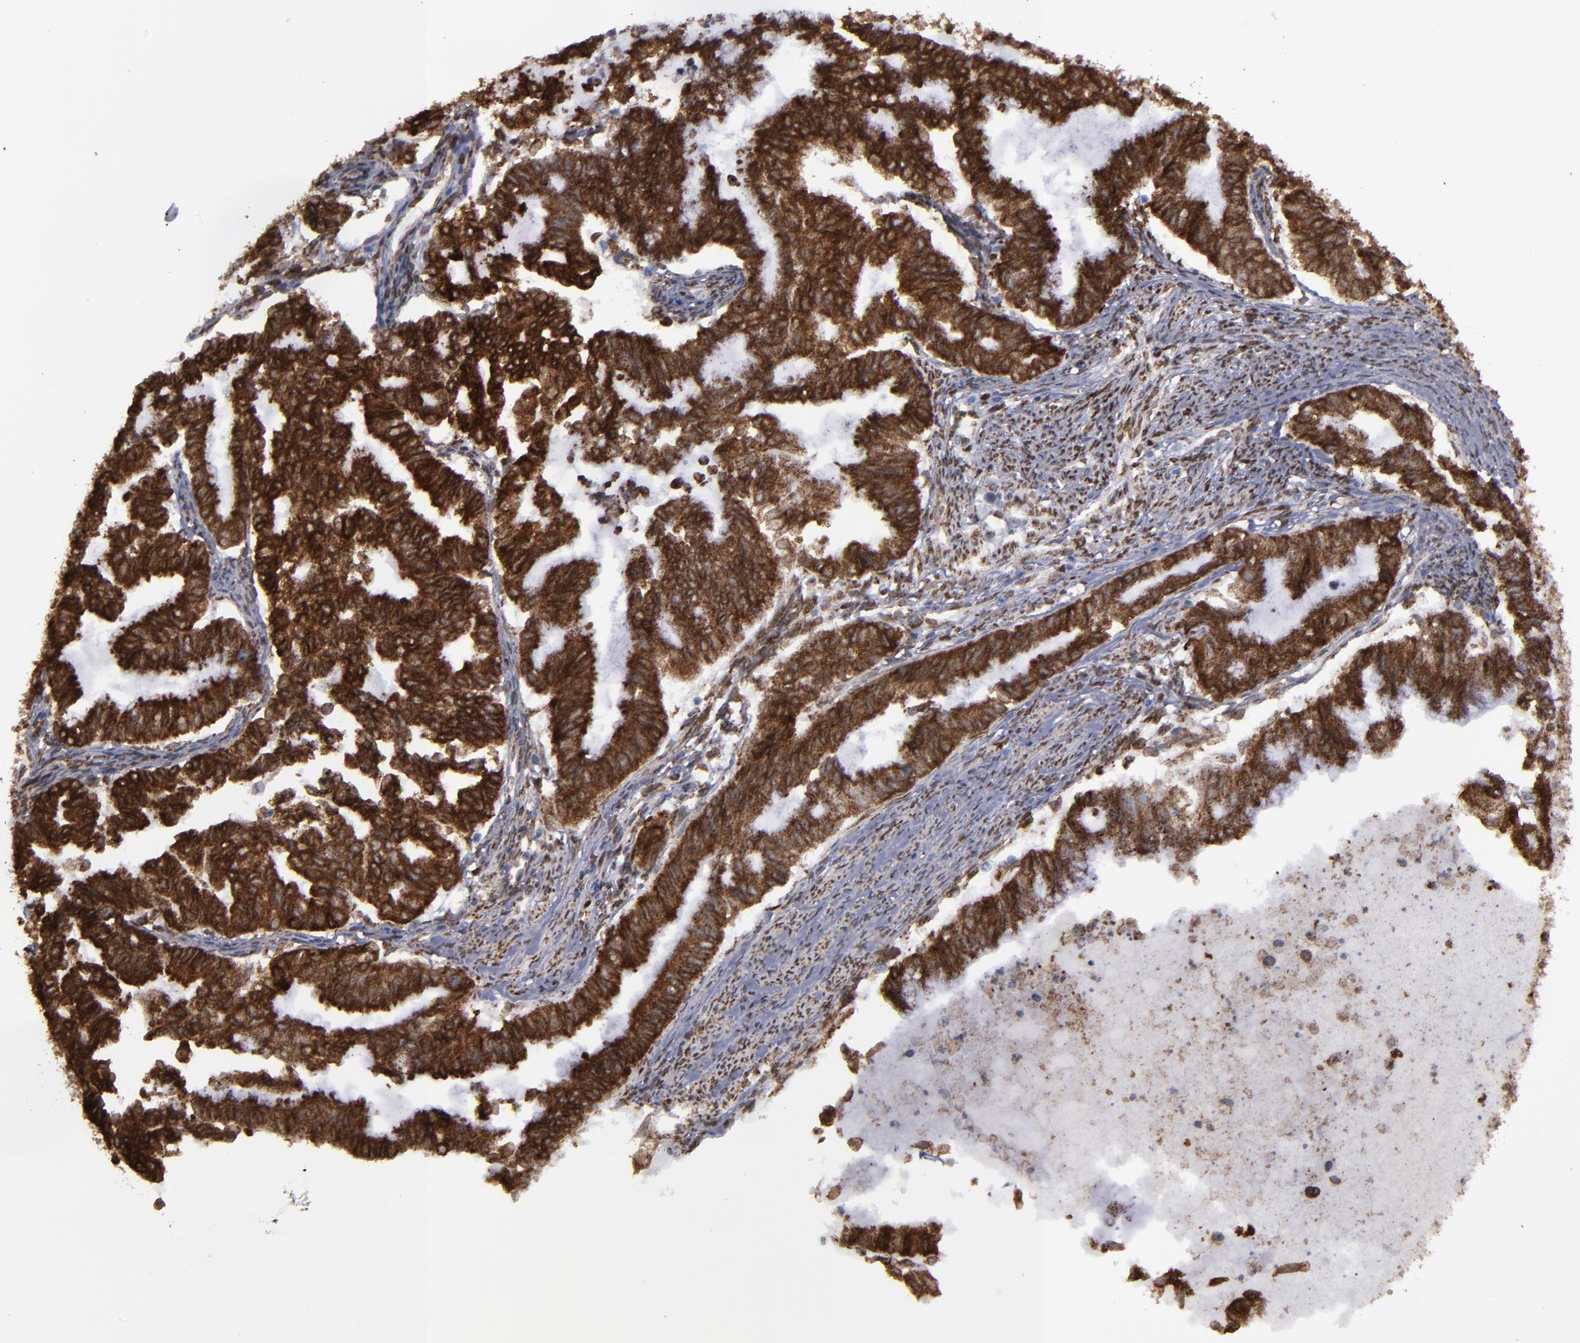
{"staining": {"intensity": "strong", "quantity": ">75%", "location": "cytoplasmic/membranous"}, "tissue": "endometrial cancer", "cell_type": "Tumor cells", "image_type": "cancer", "snomed": [{"axis": "morphology", "description": "Adenocarcinoma, NOS"}, {"axis": "topography", "description": "Endometrium"}], "caption": "Protein analysis of adenocarcinoma (endometrial) tissue shows strong cytoplasmic/membranous positivity in about >75% of tumor cells.", "gene": "ERLIN2", "patient": {"sex": "female", "age": 79}}